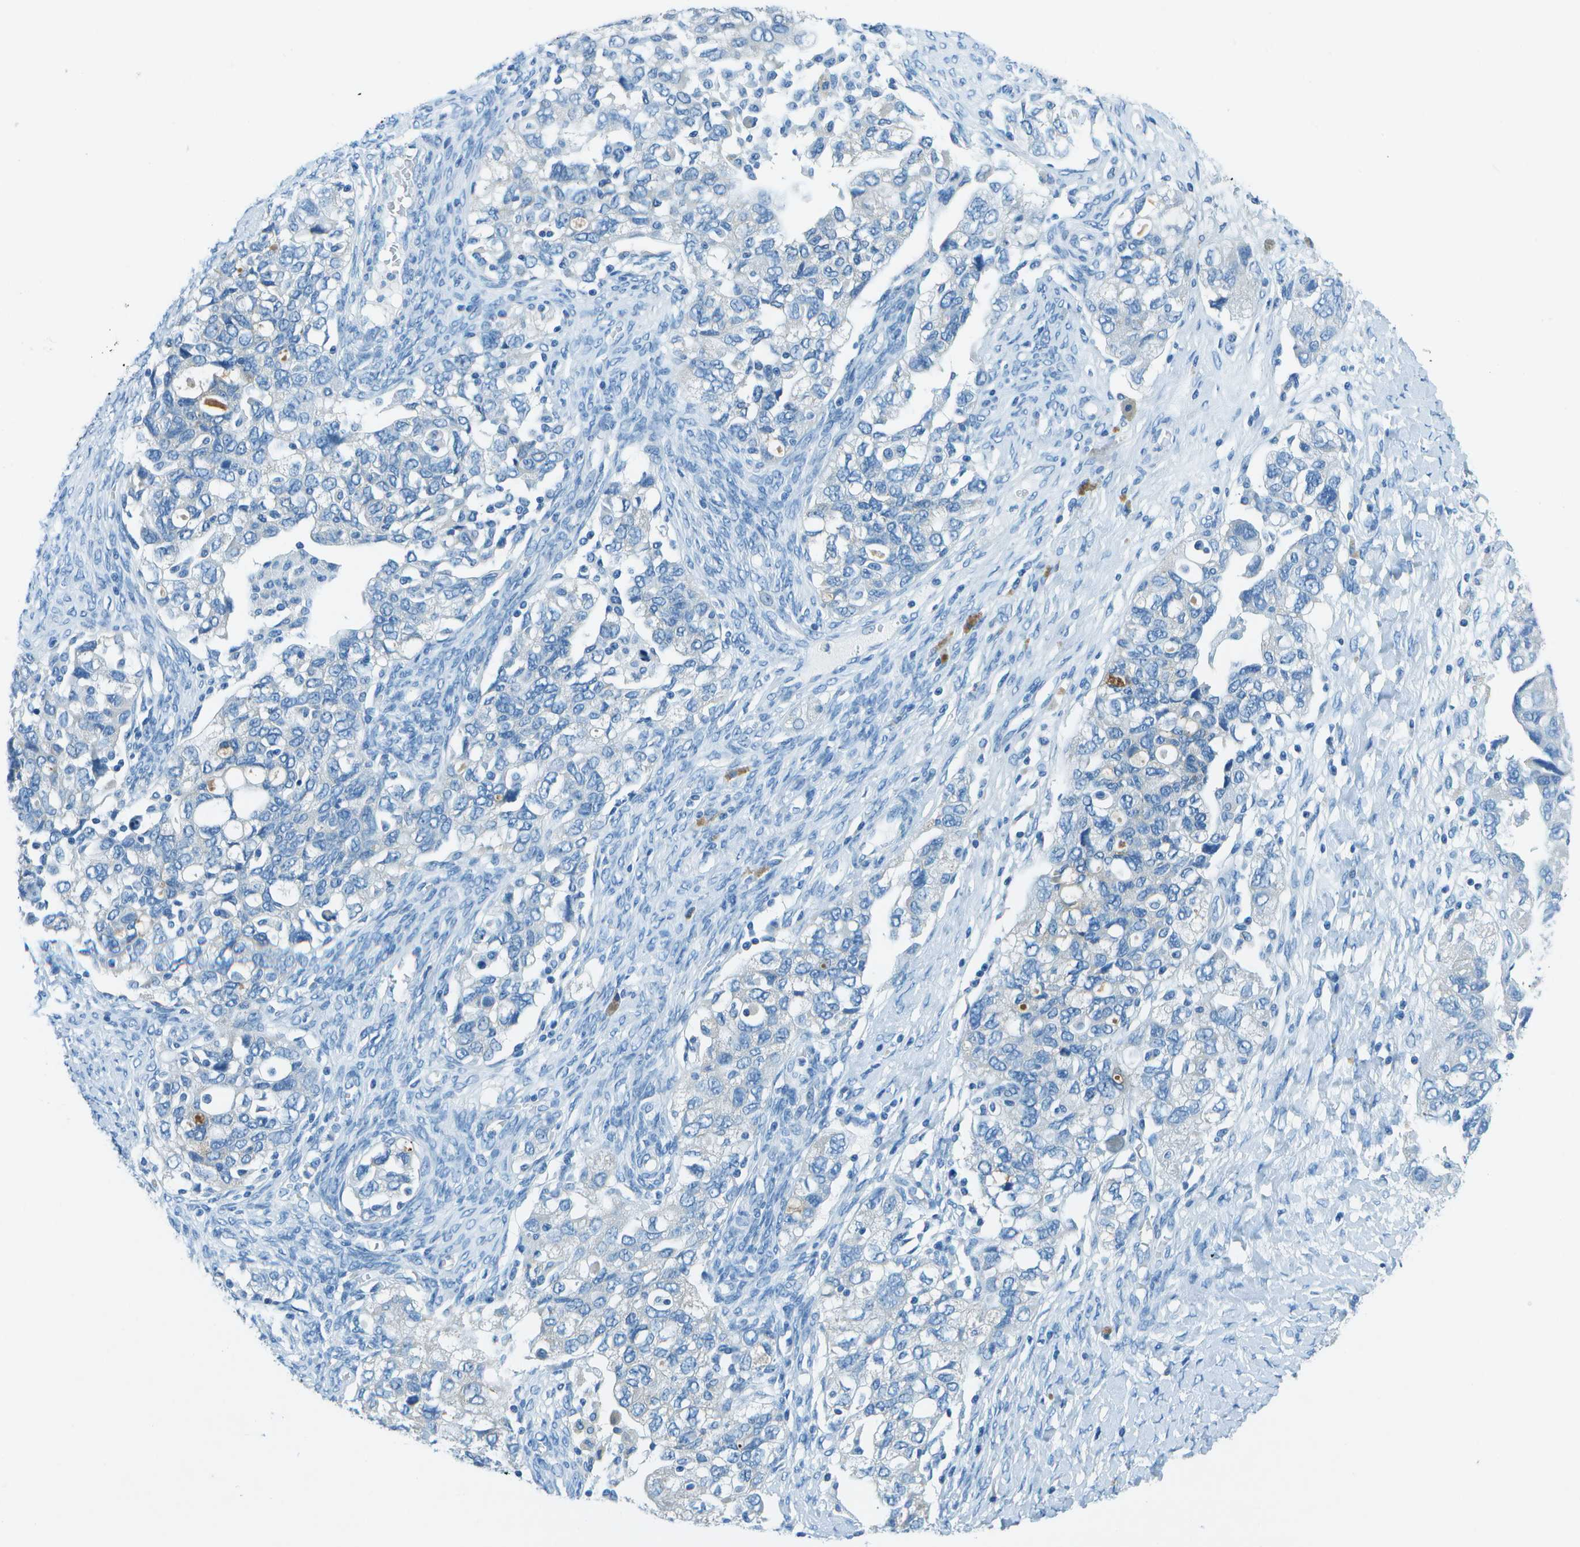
{"staining": {"intensity": "negative", "quantity": "none", "location": "none"}, "tissue": "ovarian cancer", "cell_type": "Tumor cells", "image_type": "cancer", "snomed": [{"axis": "morphology", "description": "Carcinoma, NOS"}, {"axis": "morphology", "description": "Cystadenocarcinoma, serous, NOS"}, {"axis": "topography", "description": "Ovary"}], "caption": "IHC of human carcinoma (ovarian) demonstrates no expression in tumor cells. The staining was performed using DAB (3,3'-diaminobenzidine) to visualize the protein expression in brown, while the nuclei were stained in blue with hematoxylin (Magnification: 20x).", "gene": "SLC16A10", "patient": {"sex": "female", "age": 69}}